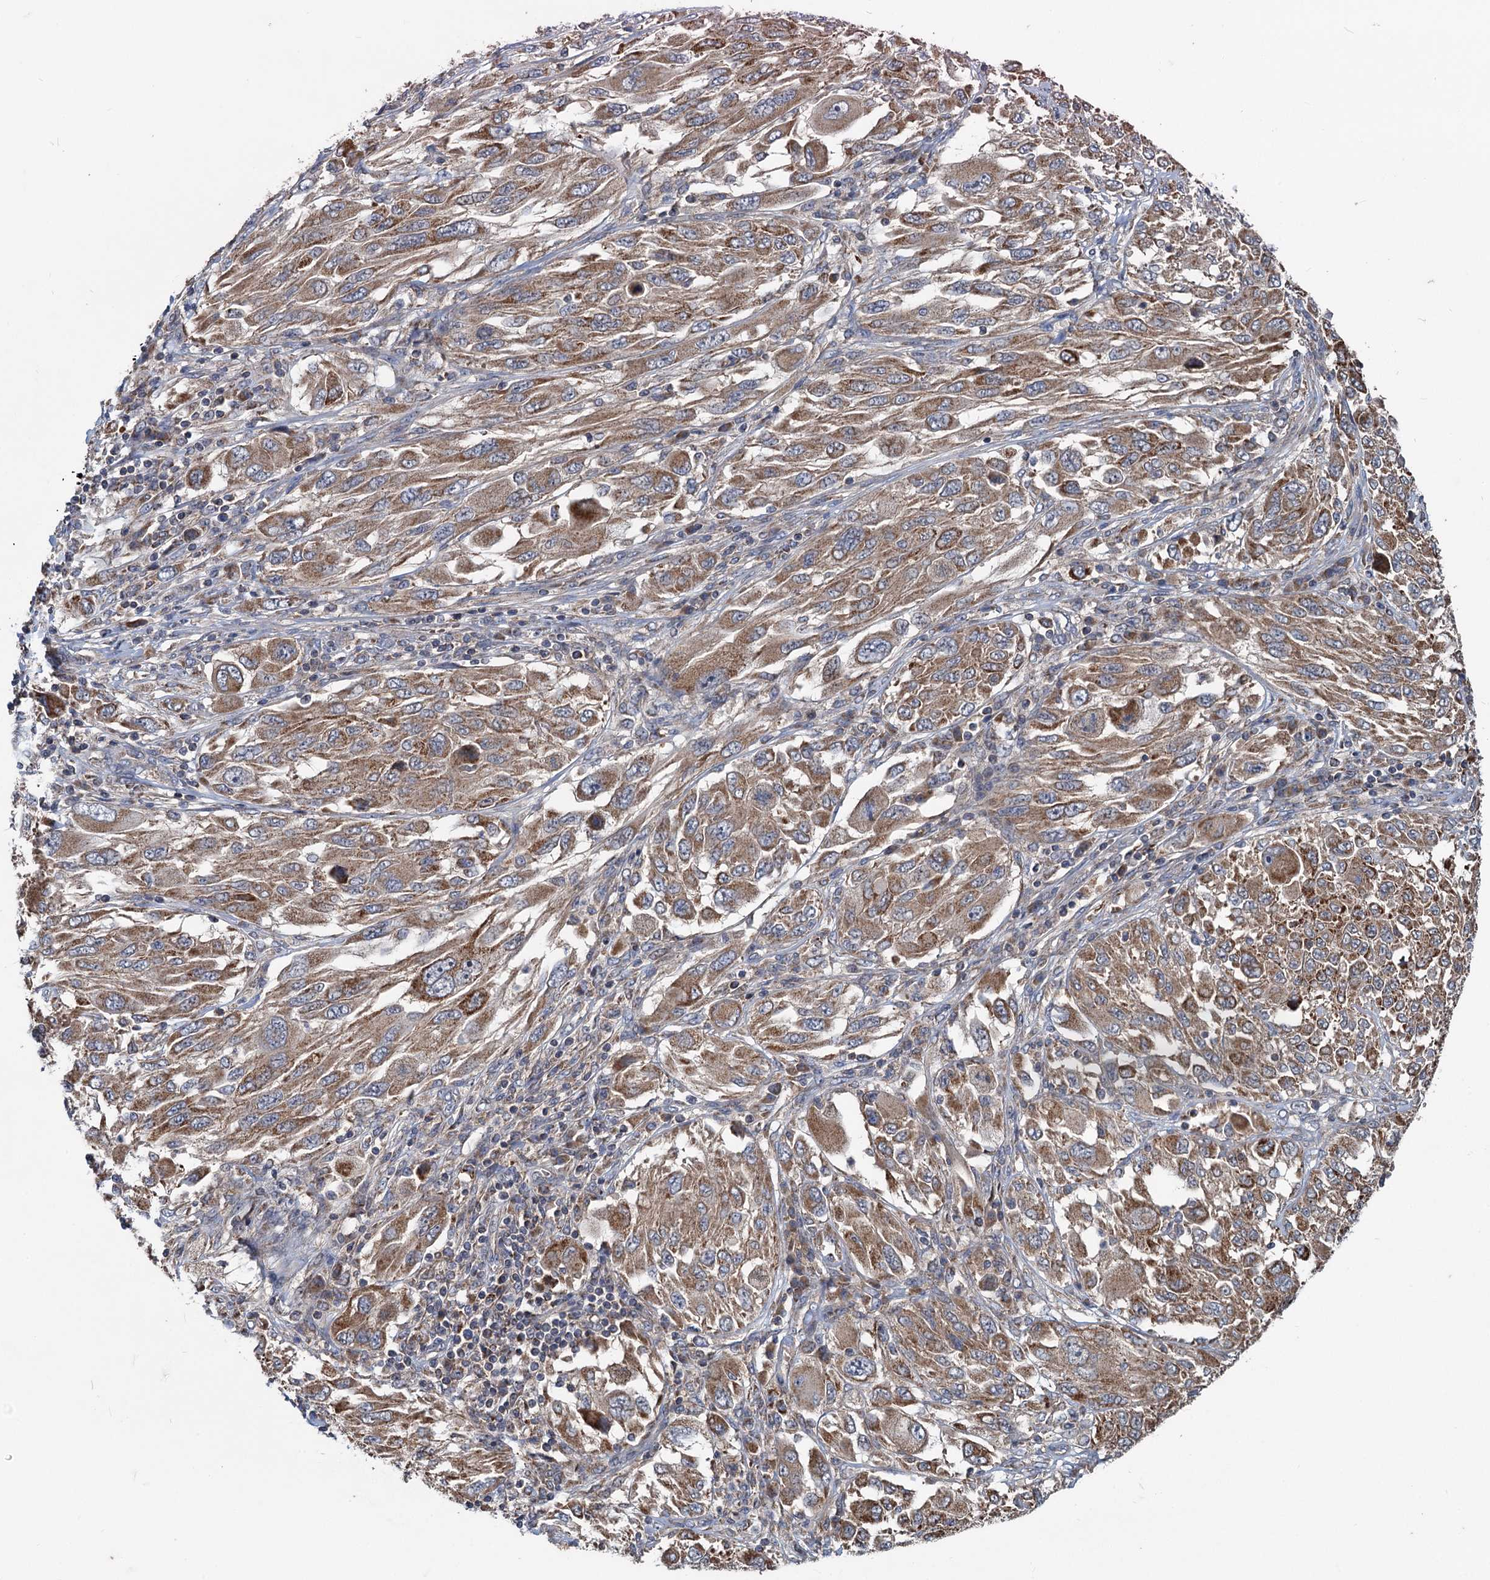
{"staining": {"intensity": "moderate", "quantity": ">75%", "location": "cytoplasmic/membranous"}, "tissue": "melanoma", "cell_type": "Tumor cells", "image_type": "cancer", "snomed": [{"axis": "morphology", "description": "Malignant melanoma, NOS"}, {"axis": "topography", "description": "Skin"}], "caption": "Immunohistochemical staining of melanoma demonstrates medium levels of moderate cytoplasmic/membranous protein expression in approximately >75% of tumor cells.", "gene": "OTUB1", "patient": {"sex": "female", "age": 91}}